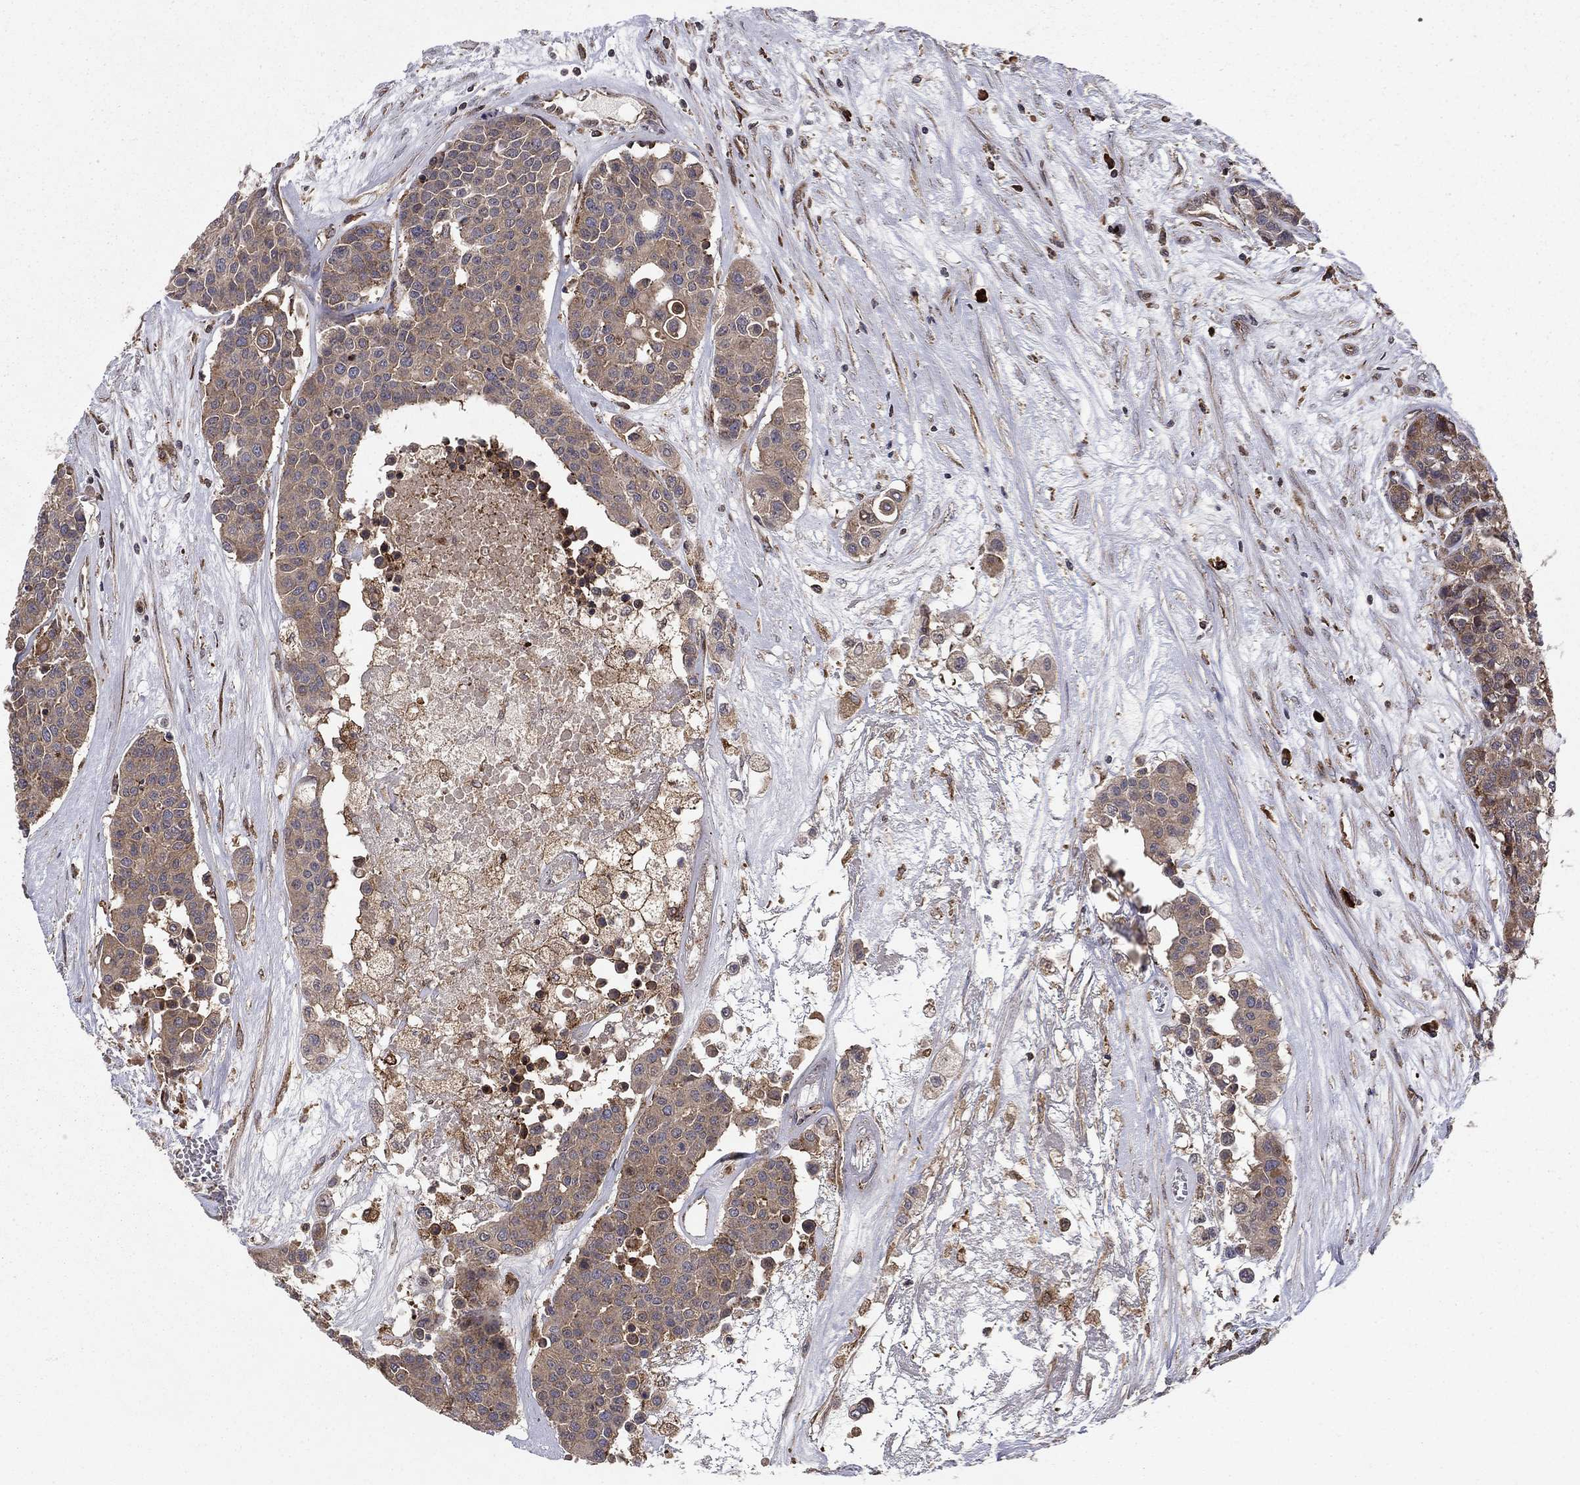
{"staining": {"intensity": "moderate", "quantity": "<25%", "location": "cytoplasmic/membranous"}, "tissue": "carcinoid", "cell_type": "Tumor cells", "image_type": "cancer", "snomed": [{"axis": "morphology", "description": "Carcinoid, malignant, NOS"}, {"axis": "topography", "description": "Colon"}], "caption": "This histopathology image exhibits carcinoid stained with immunohistochemistry to label a protein in brown. The cytoplasmic/membranous of tumor cells show moderate positivity for the protein. Nuclei are counter-stained blue.", "gene": "BABAM2", "patient": {"sex": "male", "age": 81}}